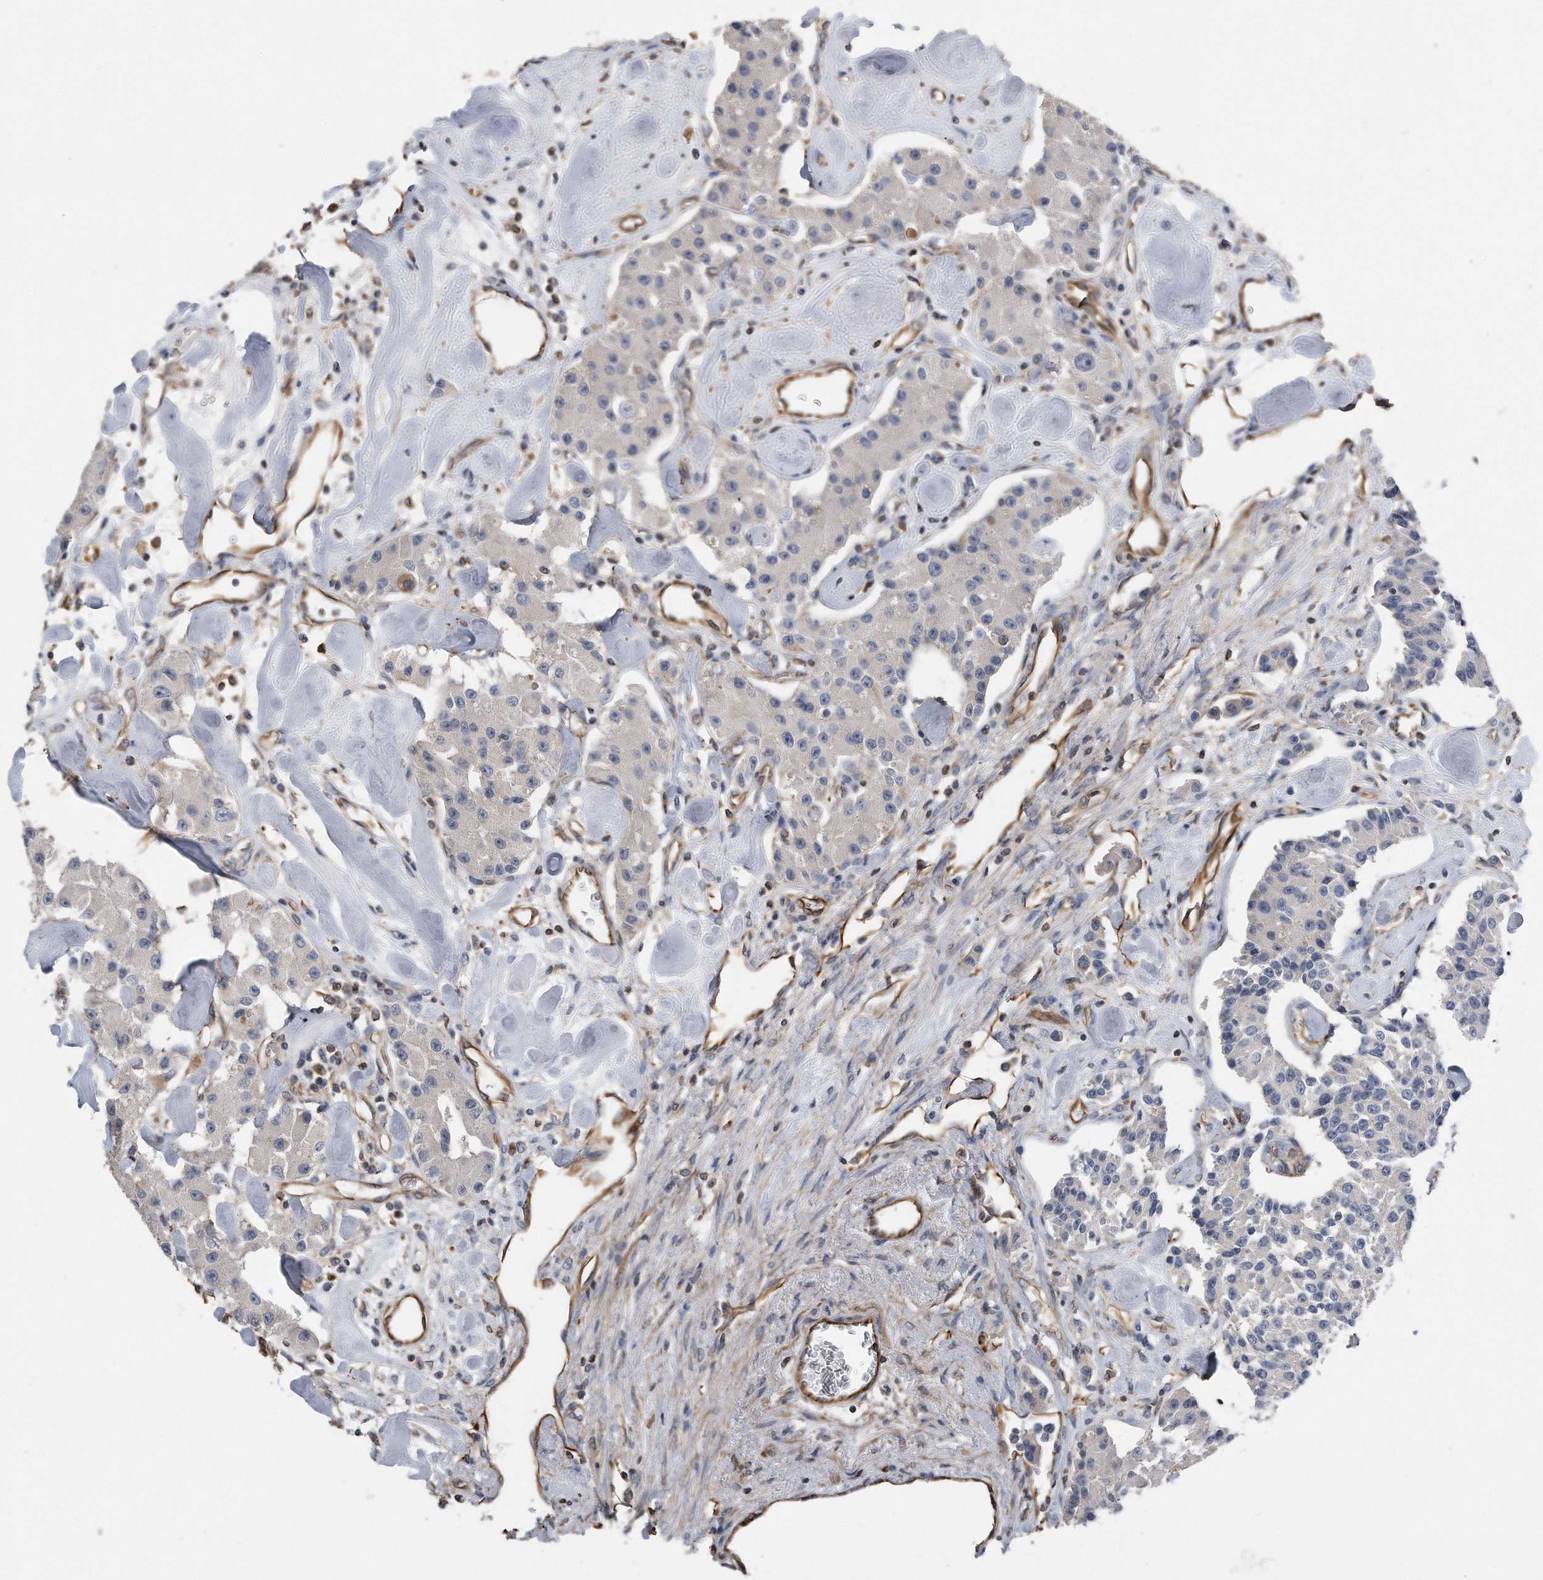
{"staining": {"intensity": "negative", "quantity": "none", "location": "none"}, "tissue": "carcinoid", "cell_type": "Tumor cells", "image_type": "cancer", "snomed": [{"axis": "morphology", "description": "Carcinoid, malignant, NOS"}, {"axis": "topography", "description": "Pancreas"}], "caption": "Photomicrograph shows no significant protein expression in tumor cells of carcinoid. (Brightfield microscopy of DAB (3,3'-diaminobenzidine) IHC at high magnification).", "gene": "GPC1", "patient": {"sex": "male", "age": 41}}